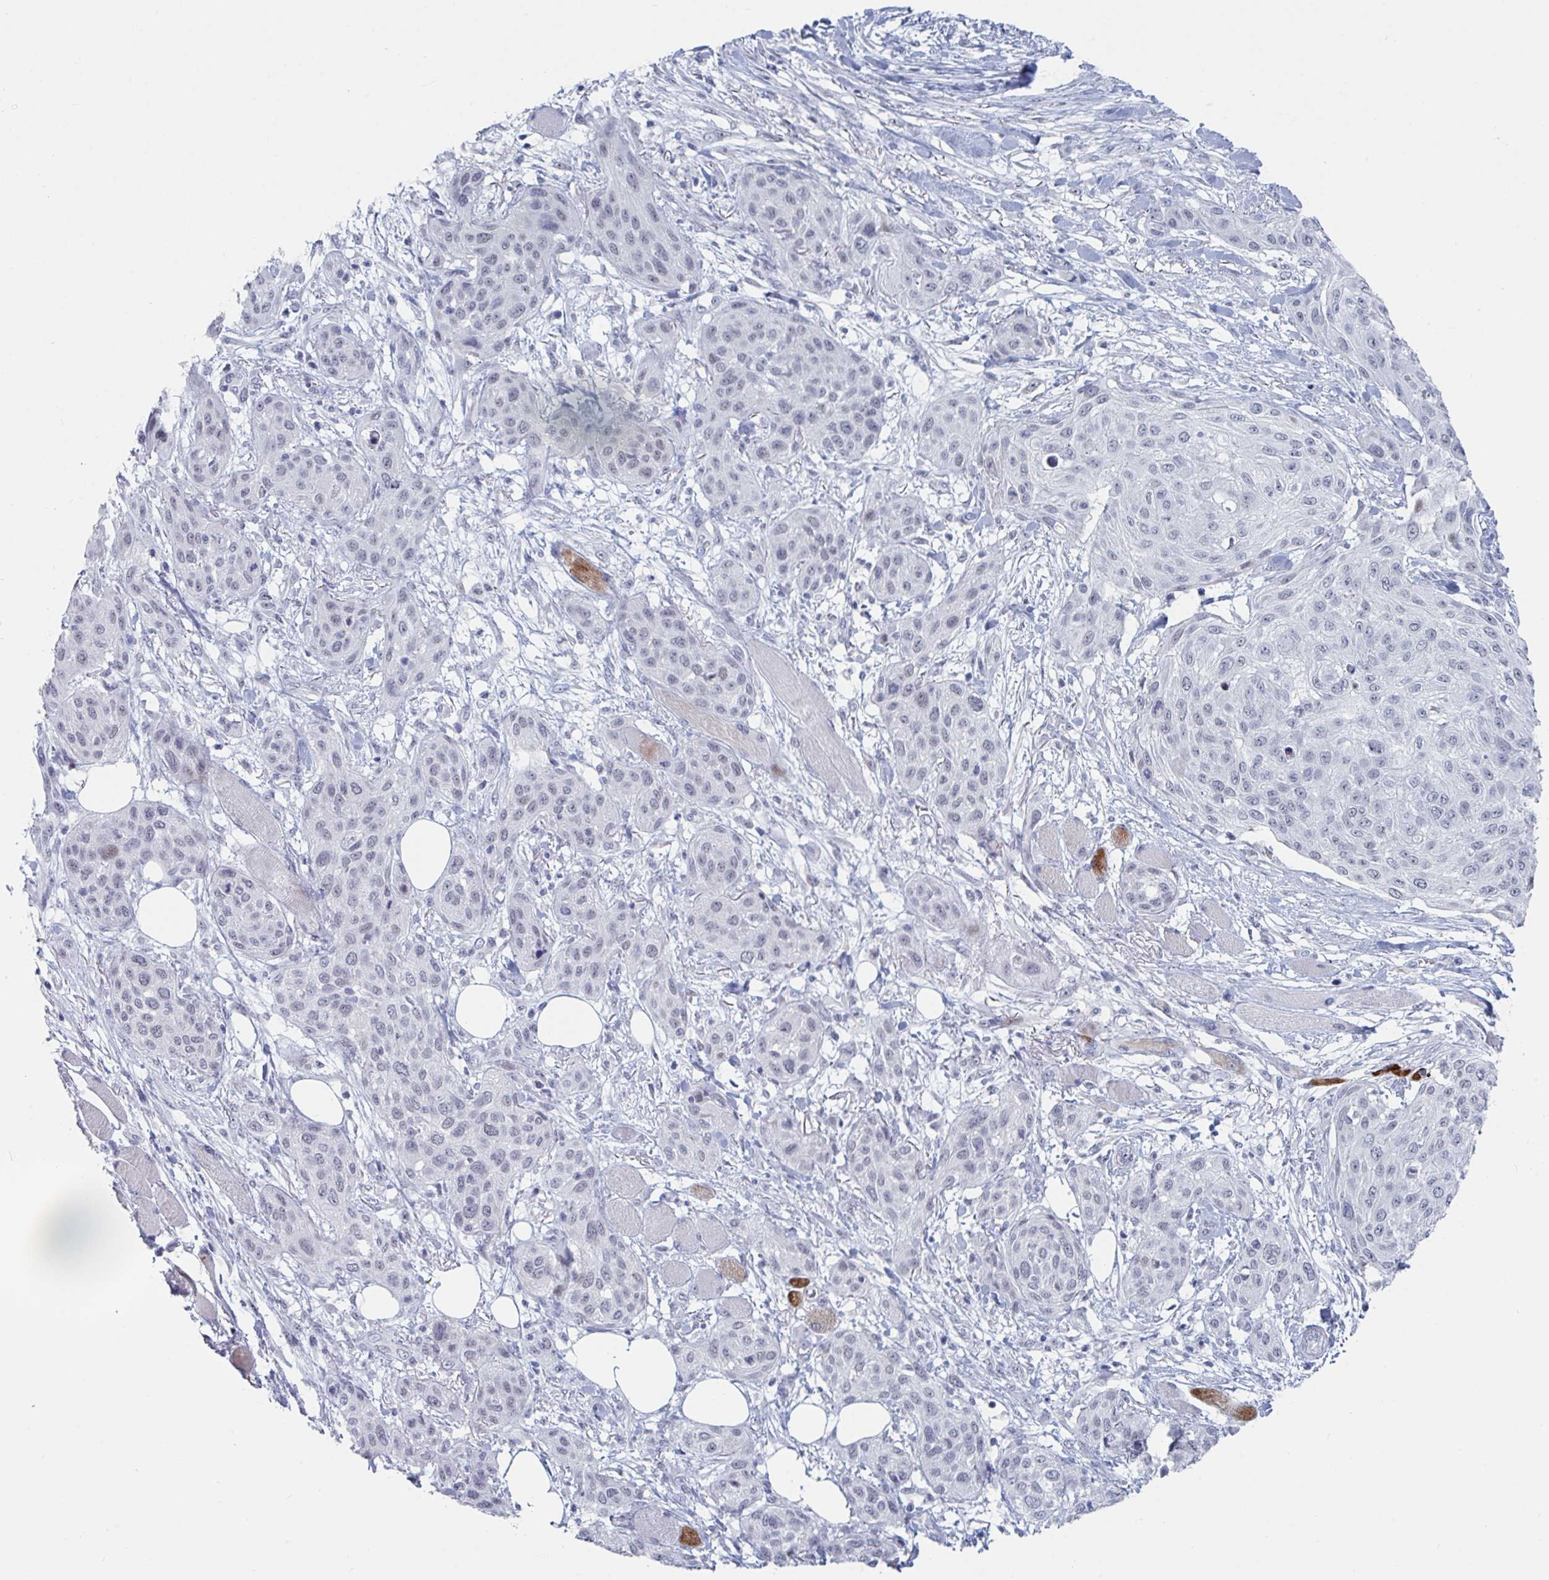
{"staining": {"intensity": "weak", "quantity": "25%-75%", "location": "nuclear"}, "tissue": "skin cancer", "cell_type": "Tumor cells", "image_type": "cancer", "snomed": [{"axis": "morphology", "description": "Squamous cell carcinoma, NOS"}, {"axis": "topography", "description": "Skin"}], "caption": "Skin squamous cell carcinoma stained for a protein exhibits weak nuclear positivity in tumor cells.", "gene": "NR1H2", "patient": {"sex": "female", "age": 87}}